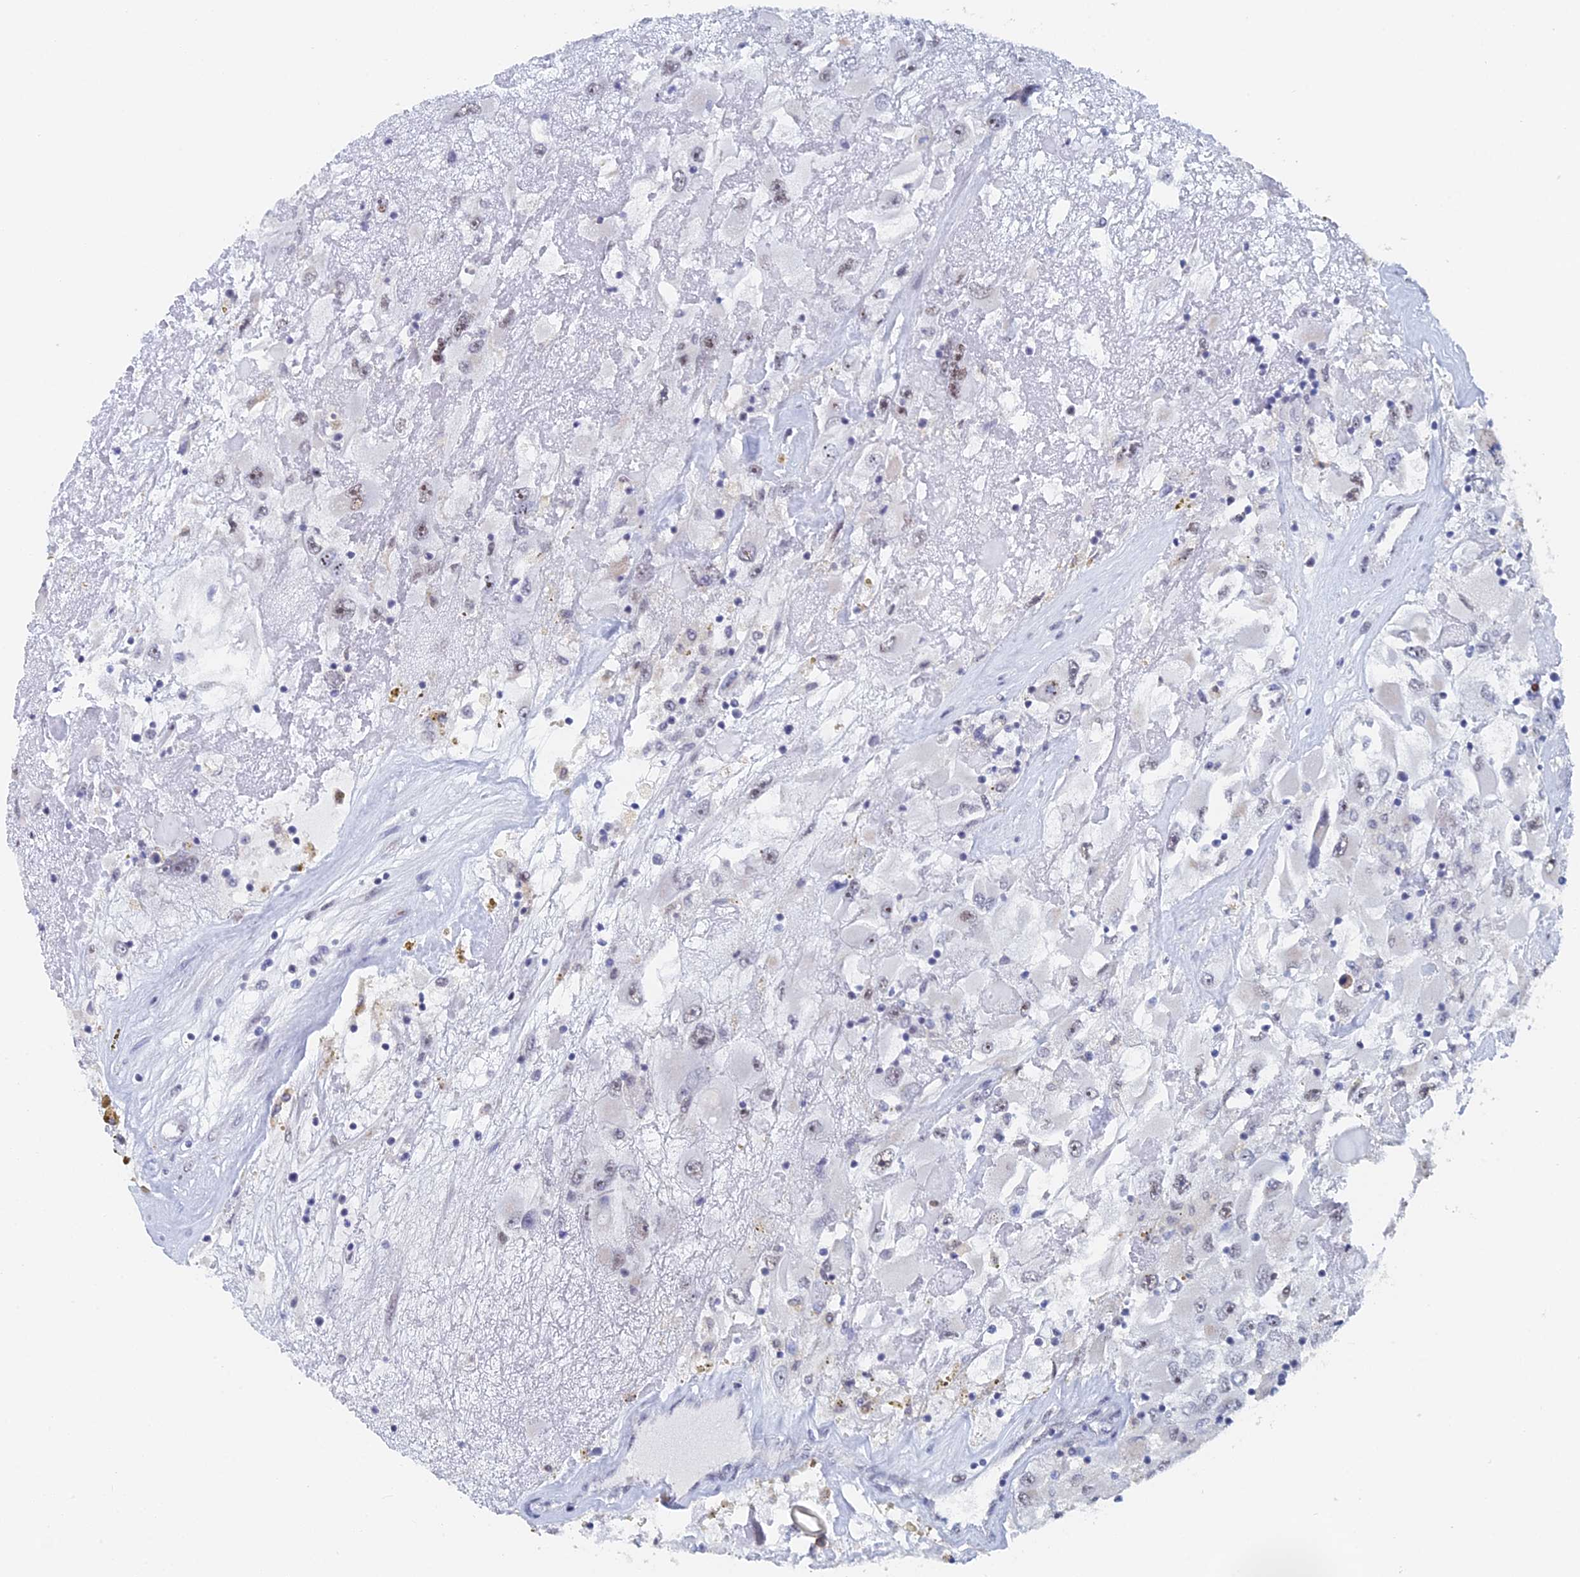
{"staining": {"intensity": "negative", "quantity": "none", "location": "none"}, "tissue": "renal cancer", "cell_type": "Tumor cells", "image_type": "cancer", "snomed": [{"axis": "morphology", "description": "Adenocarcinoma, NOS"}, {"axis": "topography", "description": "Kidney"}], "caption": "This photomicrograph is of renal adenocarcinoma stained with immunohistochemistry (IHC) to label a protein in brown with the nuclei are counter-stained blue. There is no staining in tumor cells.", "gene": "GMNC", "patient": {"sex": "female", "age": 52}}